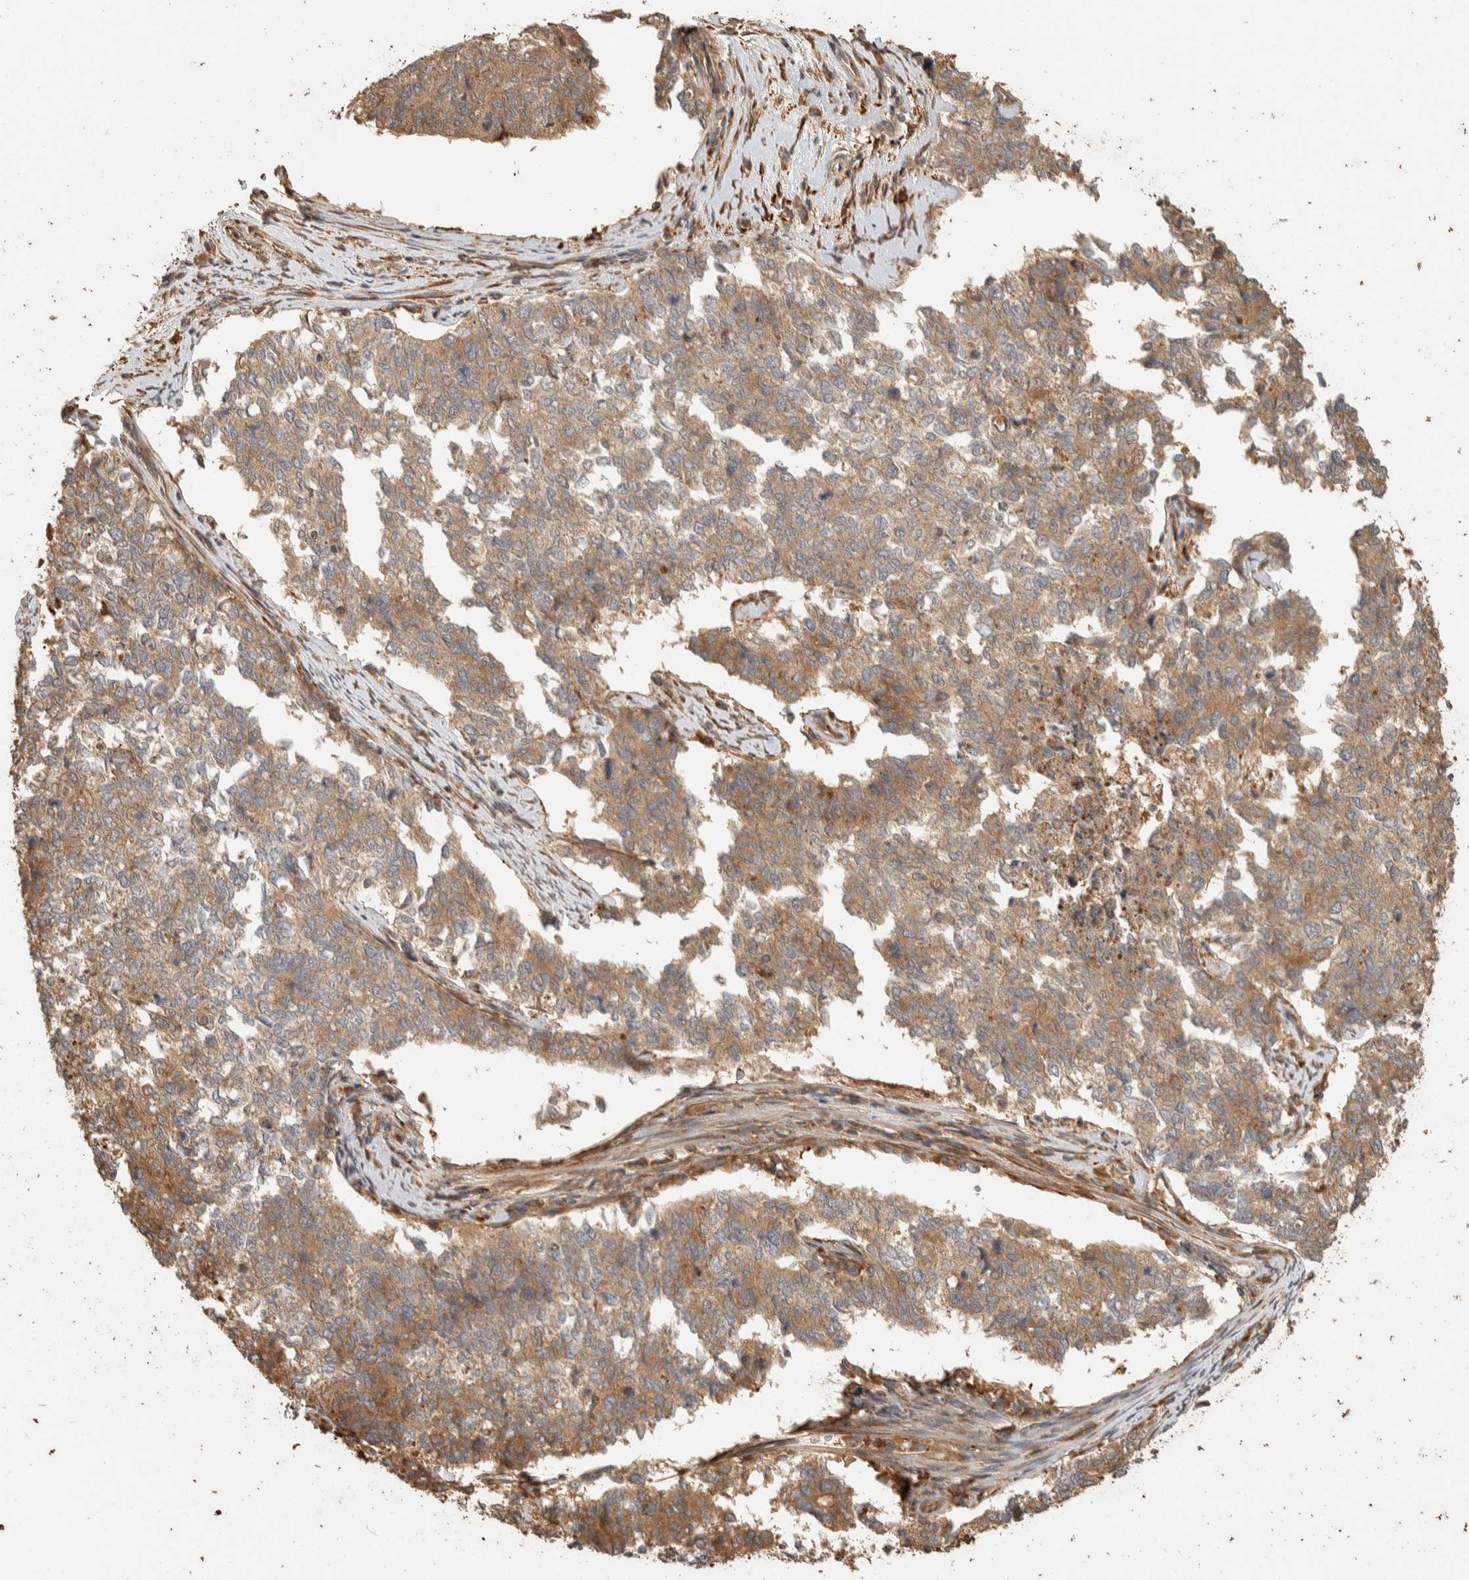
{"staining": {"intensity": "moderate", "quantity": ">75%", "location": "cytoplasmic/membranous"}, "tissue": "cervical cancer", "cell_type": "Tumor cells", "image_type": "cancer", "snomed": [{"axis": "morphology", "description": "Squamous cell carcinoma, NOS"}, {"axis": "topography", "description": "Cervix"}], "caption": "The micrograph reveals immunohistochemical staining of cervical cancer. There is moderate cytoplasmic/membranous expression is identified in about >75% of tumor cells. Using DAB (3,3'-diaminobenzidine) (brown) and hematoxylin (blue) stains, captured at high magnification using brightfield microscopy.", "gene": "EXOC7", "patient": {"sex": "female", "age": 63}}